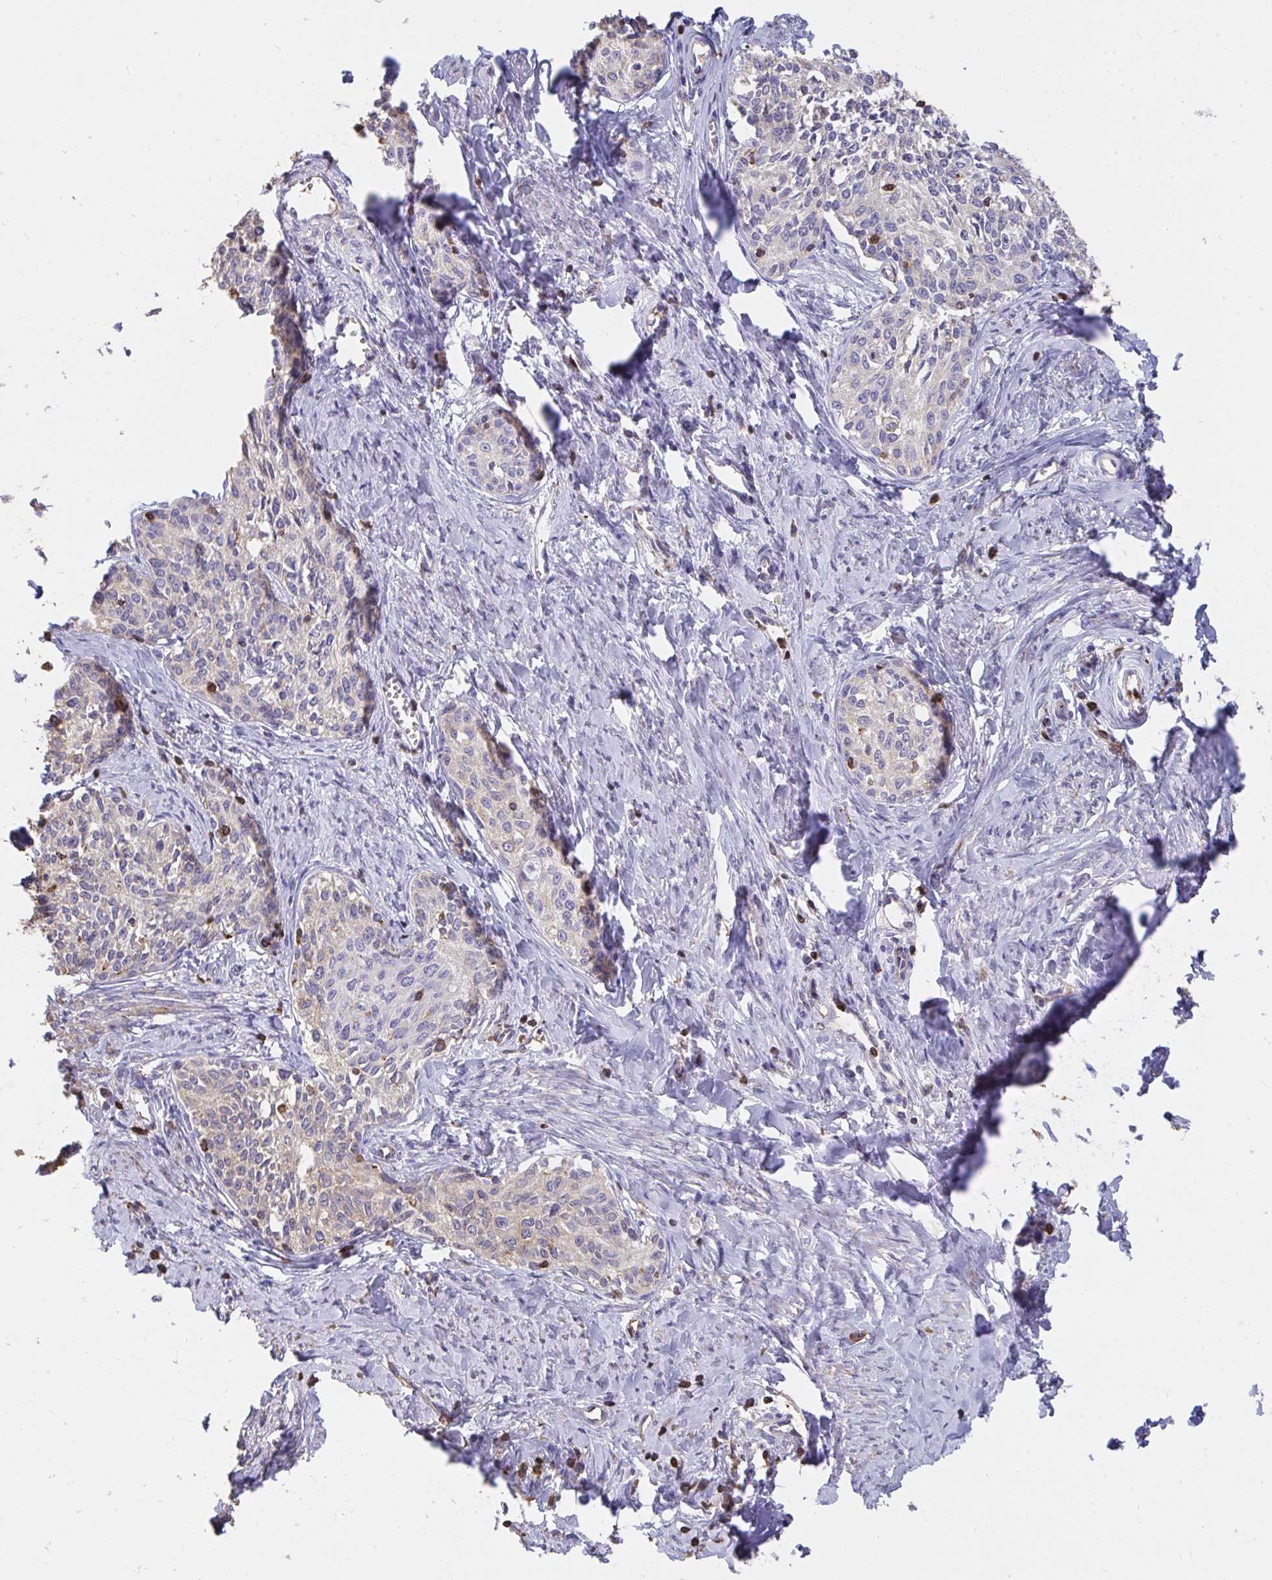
{"staining": {"intensity": "negative", "quantity": "none", "location": "none"}, "tissue": "cervical cancer", "cell_type": "Tumor cells", "image_type": "cancer", "snomed": [{"axis": "morphology", "description": "Squamous cell carcinoma, NOS"}, {"axis": "morphology", "description": "Adenocarcinoma, NOS"}, {"axis": "topography", "description": "Cervix"}], "caption": "An immunohistochemistry (IHC) micrograph of cervical cancer (adenocarcinoma) is shown. There is no staining in tumor cells of cervical cancer (adenocarcinoma).", "gene": "CFL1", "patient": {"sex": "female", "age": 52}}